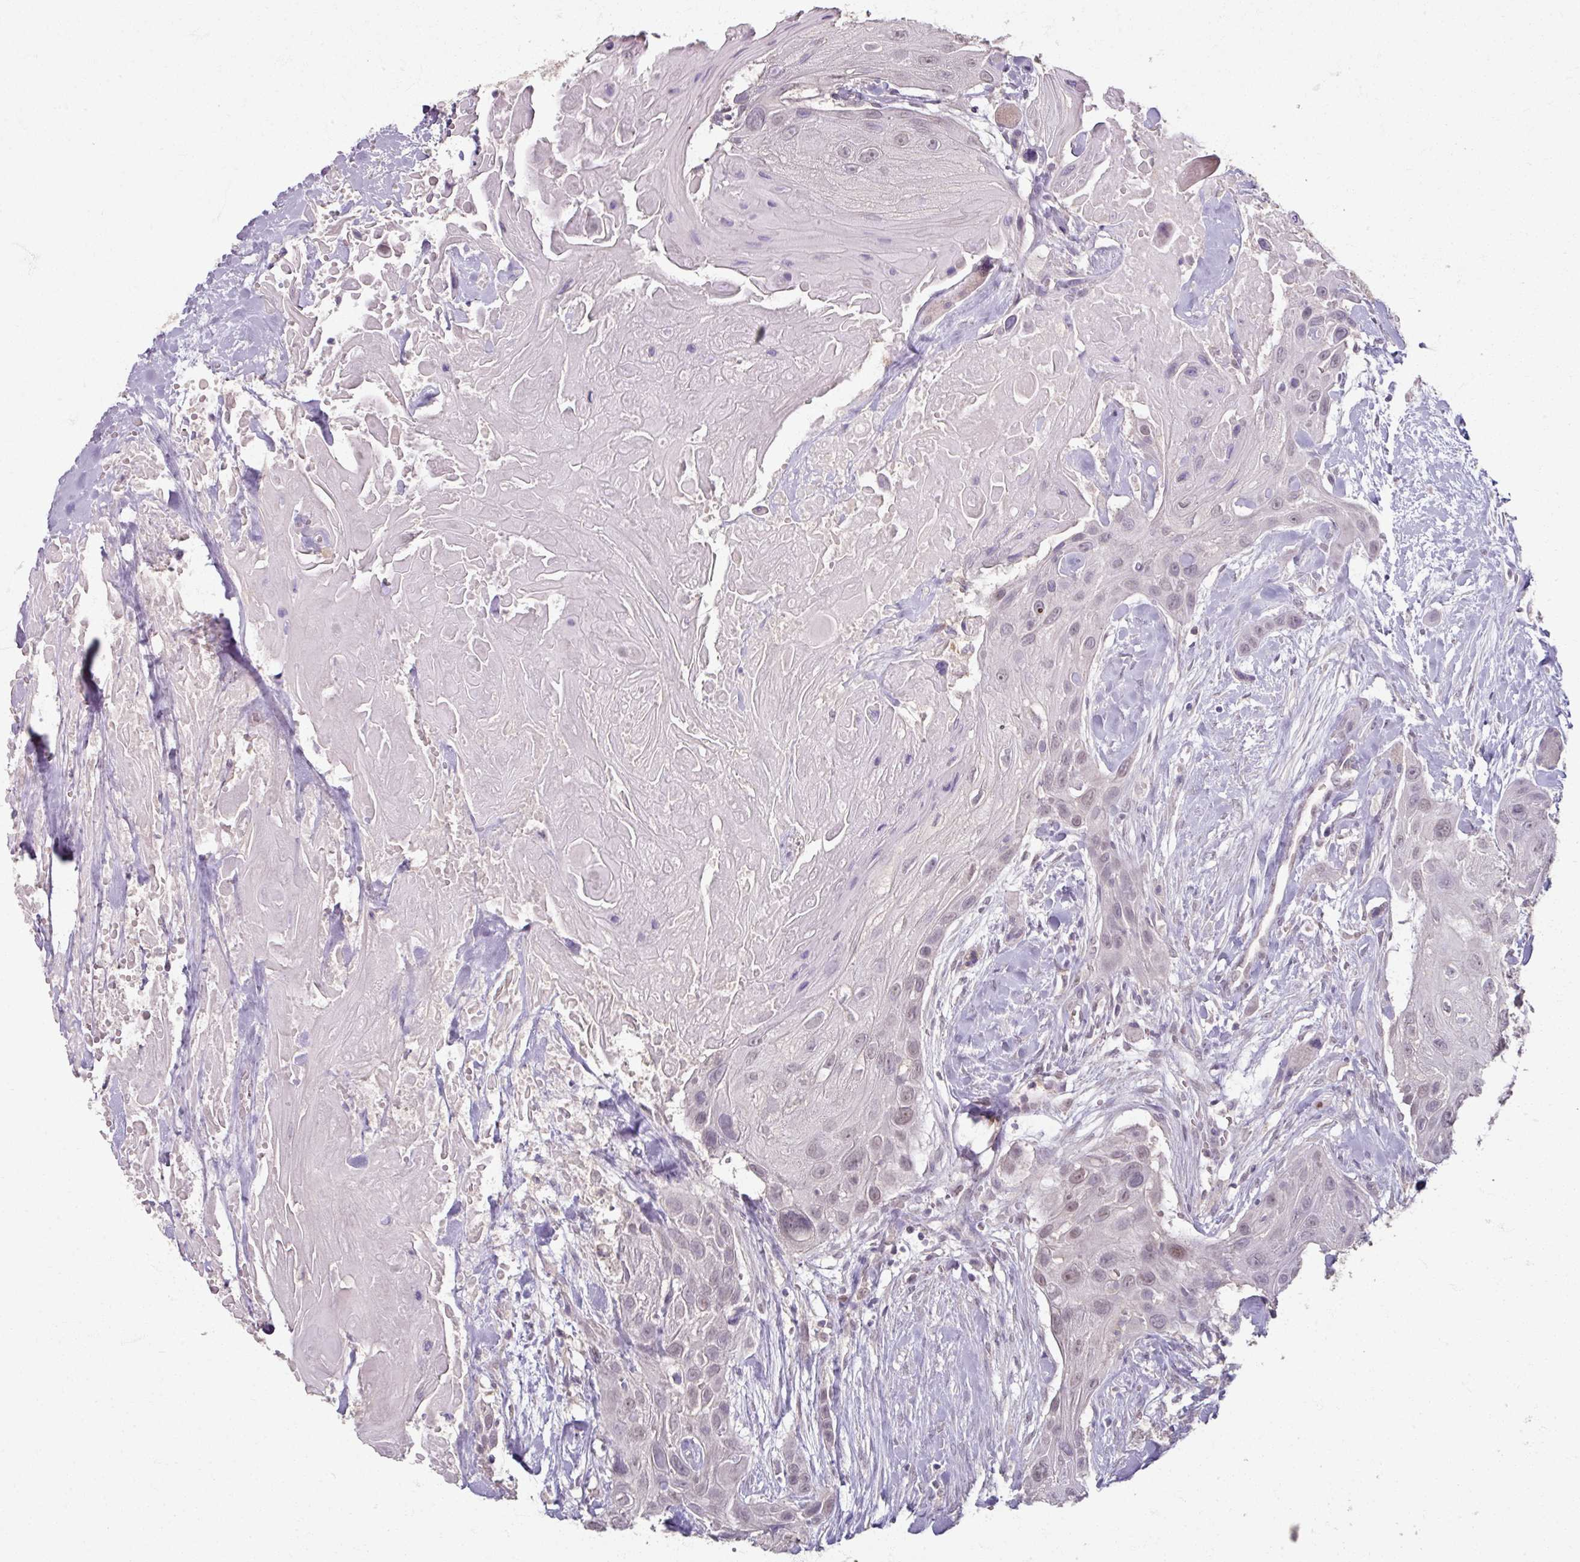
{"staining": {"intensity": "weak", "quantity": "<25%", "location": "nuclear"}, "tissue": "head and neck cancer", "cell_type": "Tumor cells", "image_type": "cancer", "snomed": [{"axis": "morphology", "description": "Squamous cell carcinoma, NOS"}, {"axis": "topography", "description": "Head-Neck"}], "caption": "Immunohistochemical staining of human squamous cell carcinoma (head and neck) demonstrates no significant staining in tumor cells. (DAB IHC, high magnification).", "gene": "SOX11", "patient": {"sex": "male", "age": 81}}